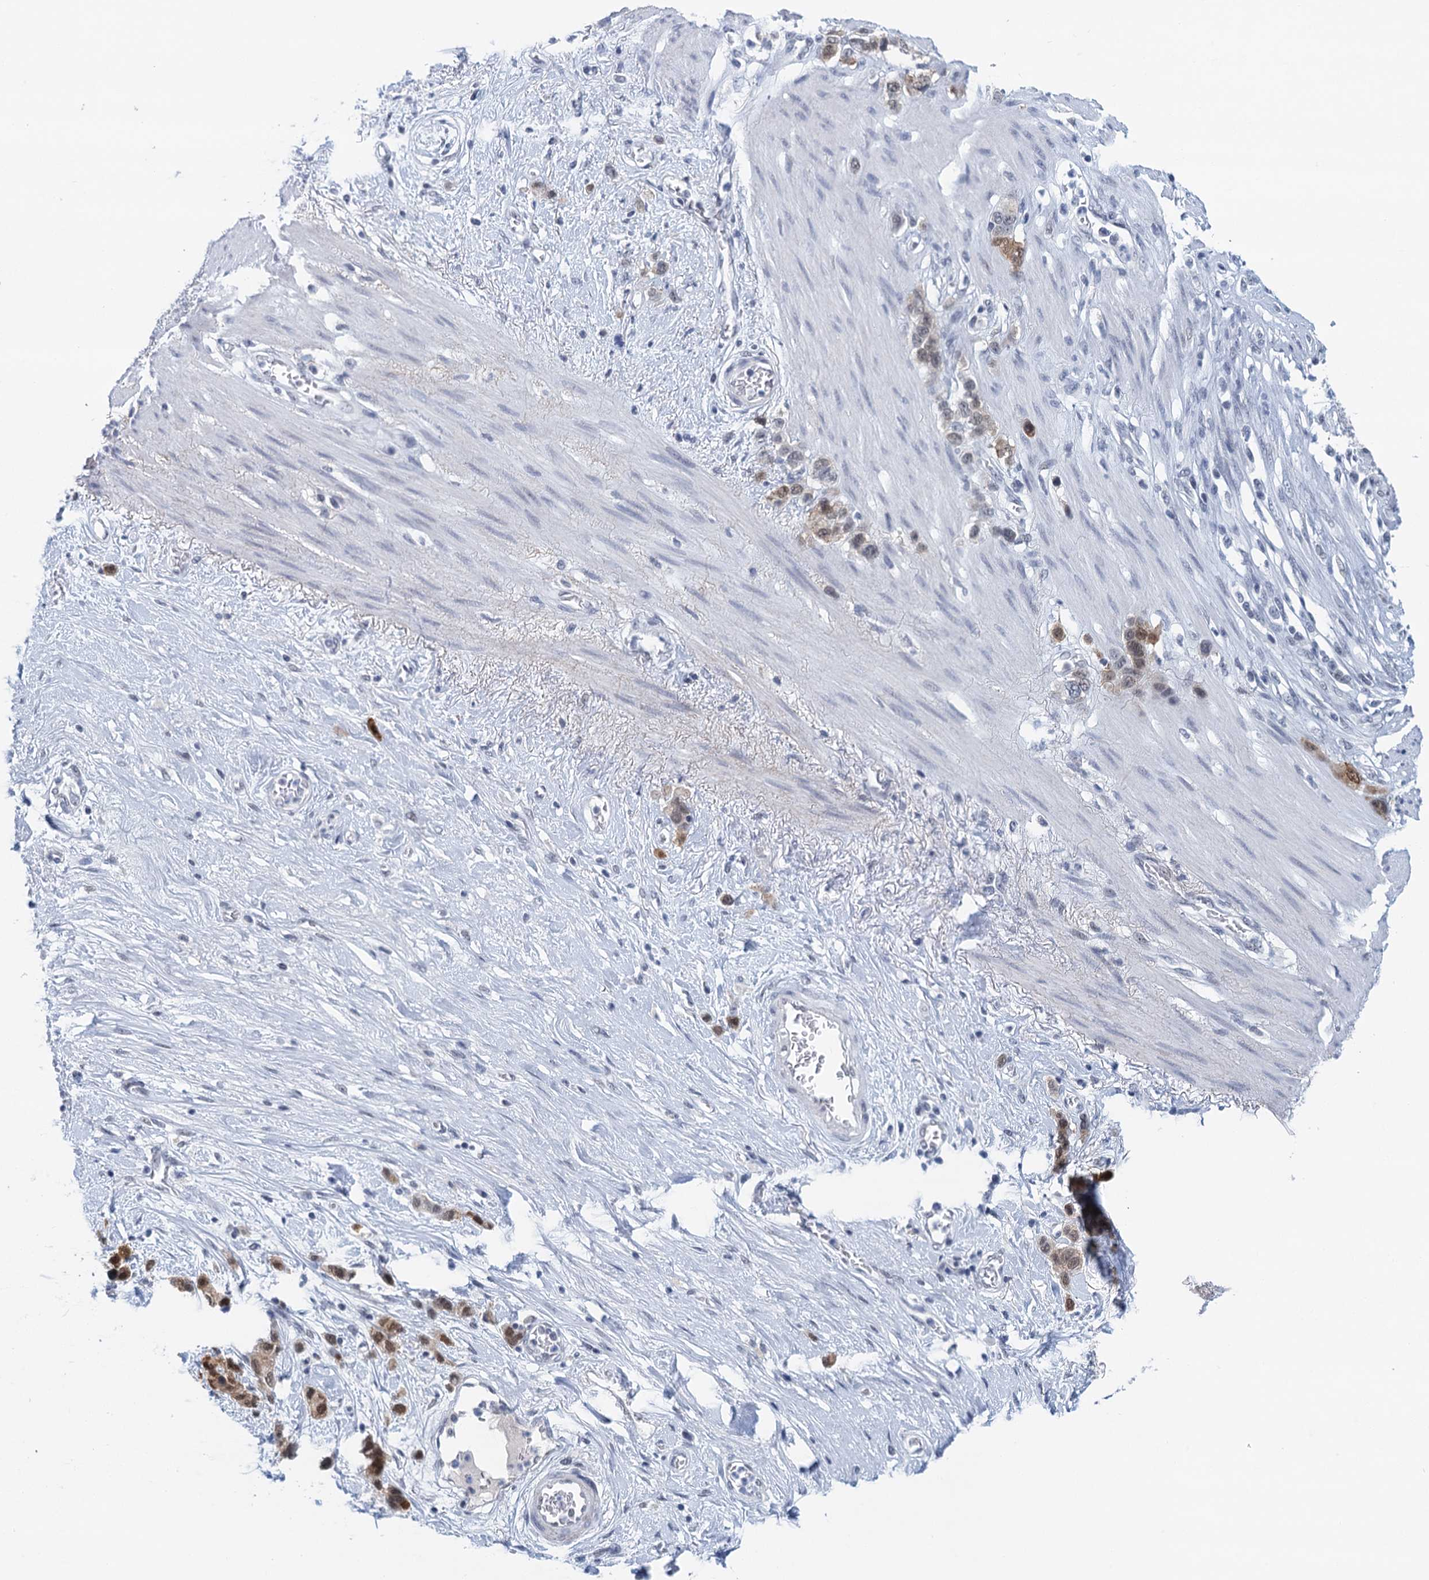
{"staining": {"intensity": "moderate", "quantity": ">75%", "location": "cytoplasmic/membranous,nuclear"}, "tissue": "stomach cancer", "cell_type": "Tumor cells", "image_type": "cancer", "snomed": [{"axis": "morphology", "description": "Adenocarcinoma, NOS"}, {"axis": "morphology", "description": "Adenocarcinoma, High grade"}, {"axis": "topography", "description": "Stomach, upper"}, {"axis": "topography", "description": "Stomach, lower"}], "caption": "Stomach cancer (adenocarcinoma (high-grade)) tissue displays moderate cytoplasmic/membranous and nuclear positivity in about >75% of tumor cells, visualized by immunohistochemistry. (Stains: DAB (3,3'-diaminobenzidine) in brown, nuclei in blue, Microscopy: brightfield microscopy at high magnification).", "gene": "EPS8L1", "patient": {"sex": "female", "age": 65}}